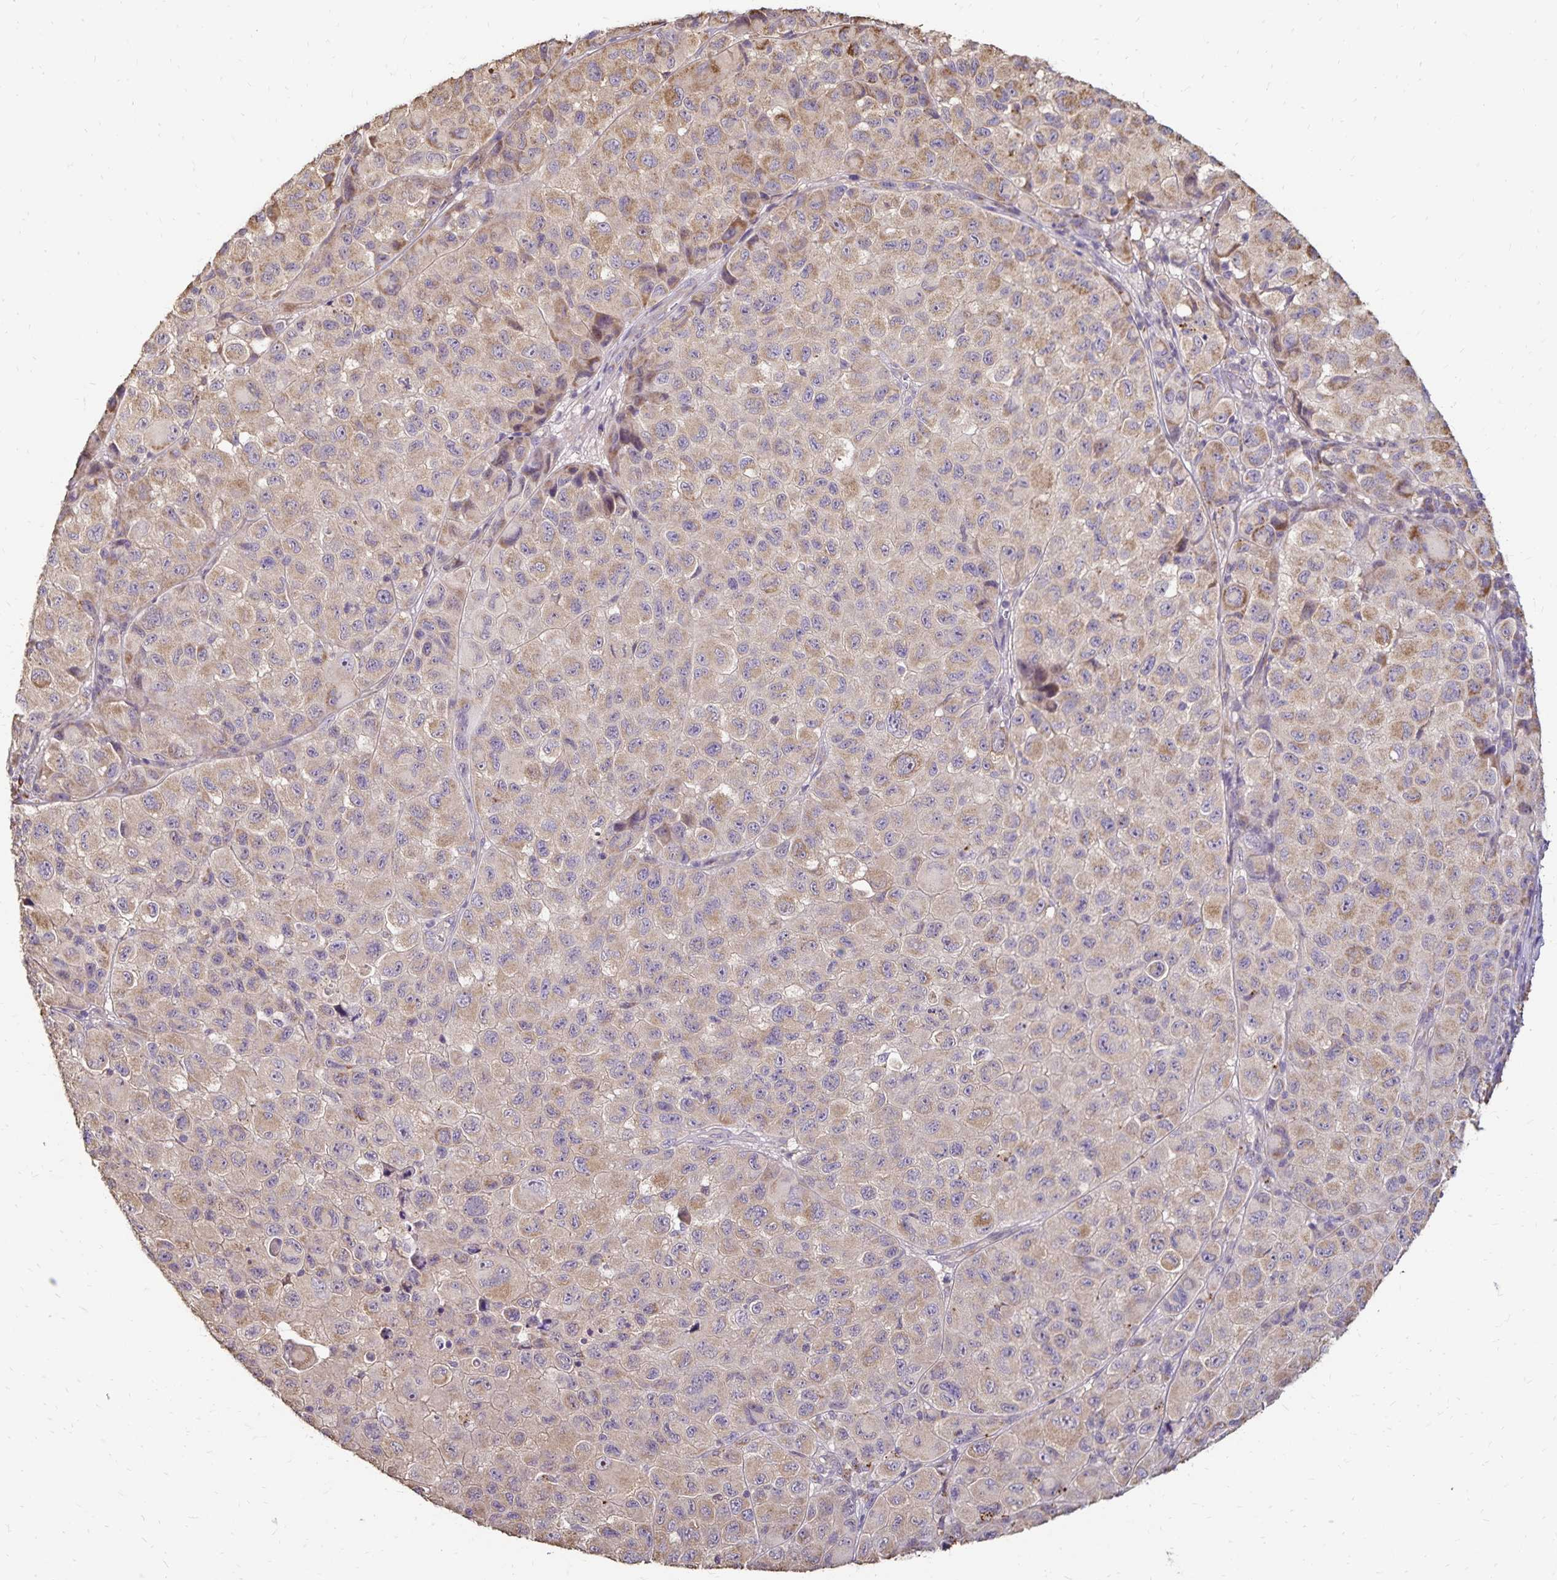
{"staining": {"intensity": "moderate", "quantity": "25%-75%", "location": "cytoplasmic/membranous"}, "tissue": "melanoma", "cell_type": "Tumor cells", "image_type": "cancer", "snomed": [{"axis": "morphology", "description": "Malignant melanoma, NOS"}, {"axis": "topography", "description": "Skin"}], "caption": "Melanoma tissue reveals moderate cytoplasmic/membranous staining in approximately 25%-75% of tumor cells, visualized by immunohistochemistry.", "gene": "EMC10", "patient": {"sex": "male", "age": 93}}